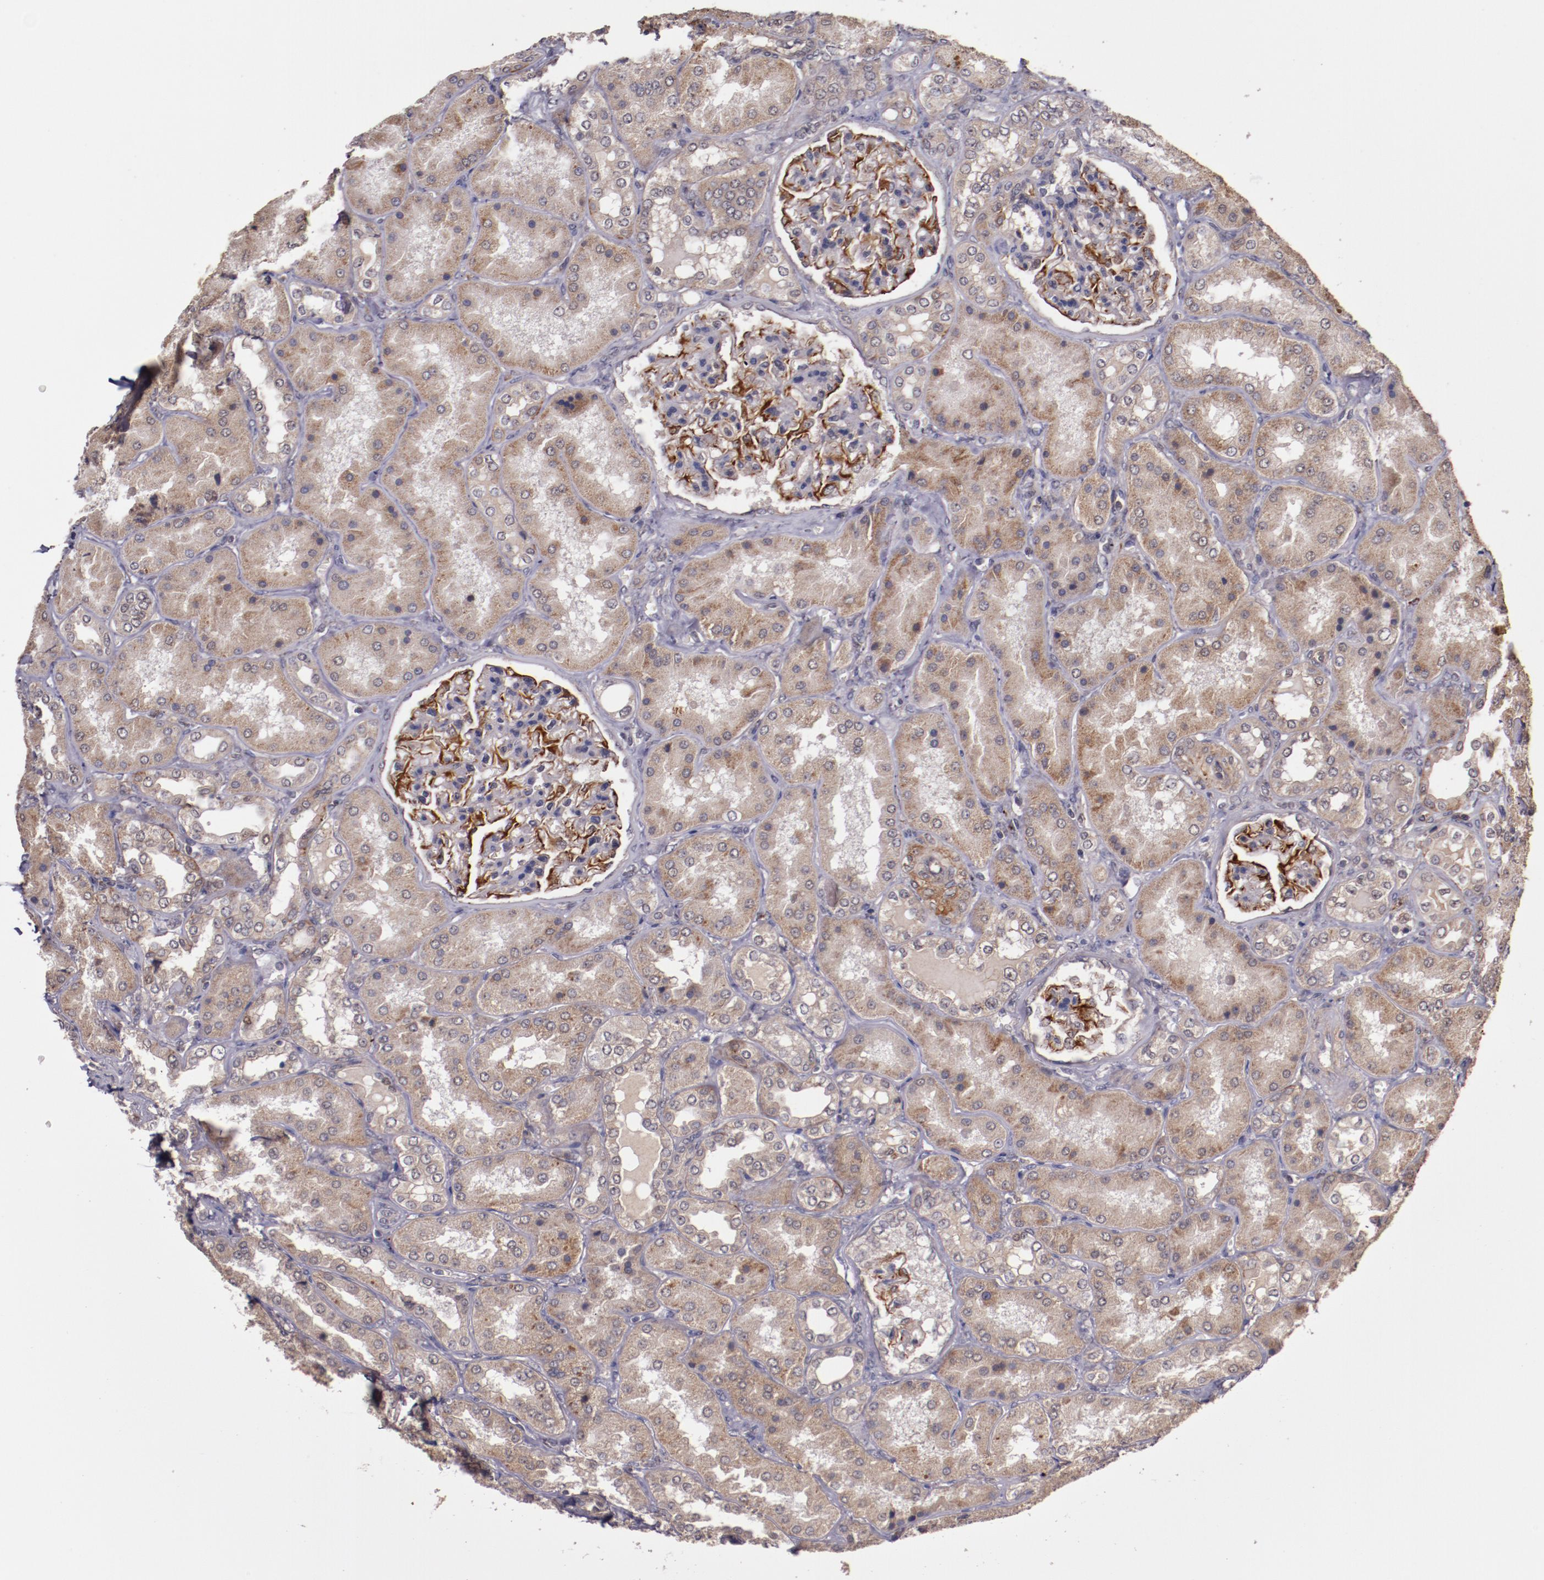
{"staining": {"intensity": "strong", "quantity": "25%-75%", "location": "cytoplasmic/membranous"}, "tissue": "kidney", "cell_type": "Cells in glomeruli", "image_type": "normal", "snomed": [{"axis": "morphology", "description": "Normal tissue, NOS"}, {"axis": "topography", "description": "Kidney"}], "caption": "Immunohistochemical staining of unremarkable human kidney exhibits 25%-75% levels of strong cytoplasmic/membranous protein expression in about 25%-75% of cells in glomeruli. Using DAB (brown) and hematoxylin (blue) stains, captured at high magnification using brightfield microscopy.", "gene": "FTSJ1", "patient": {"sex": "female", "age": 56}}